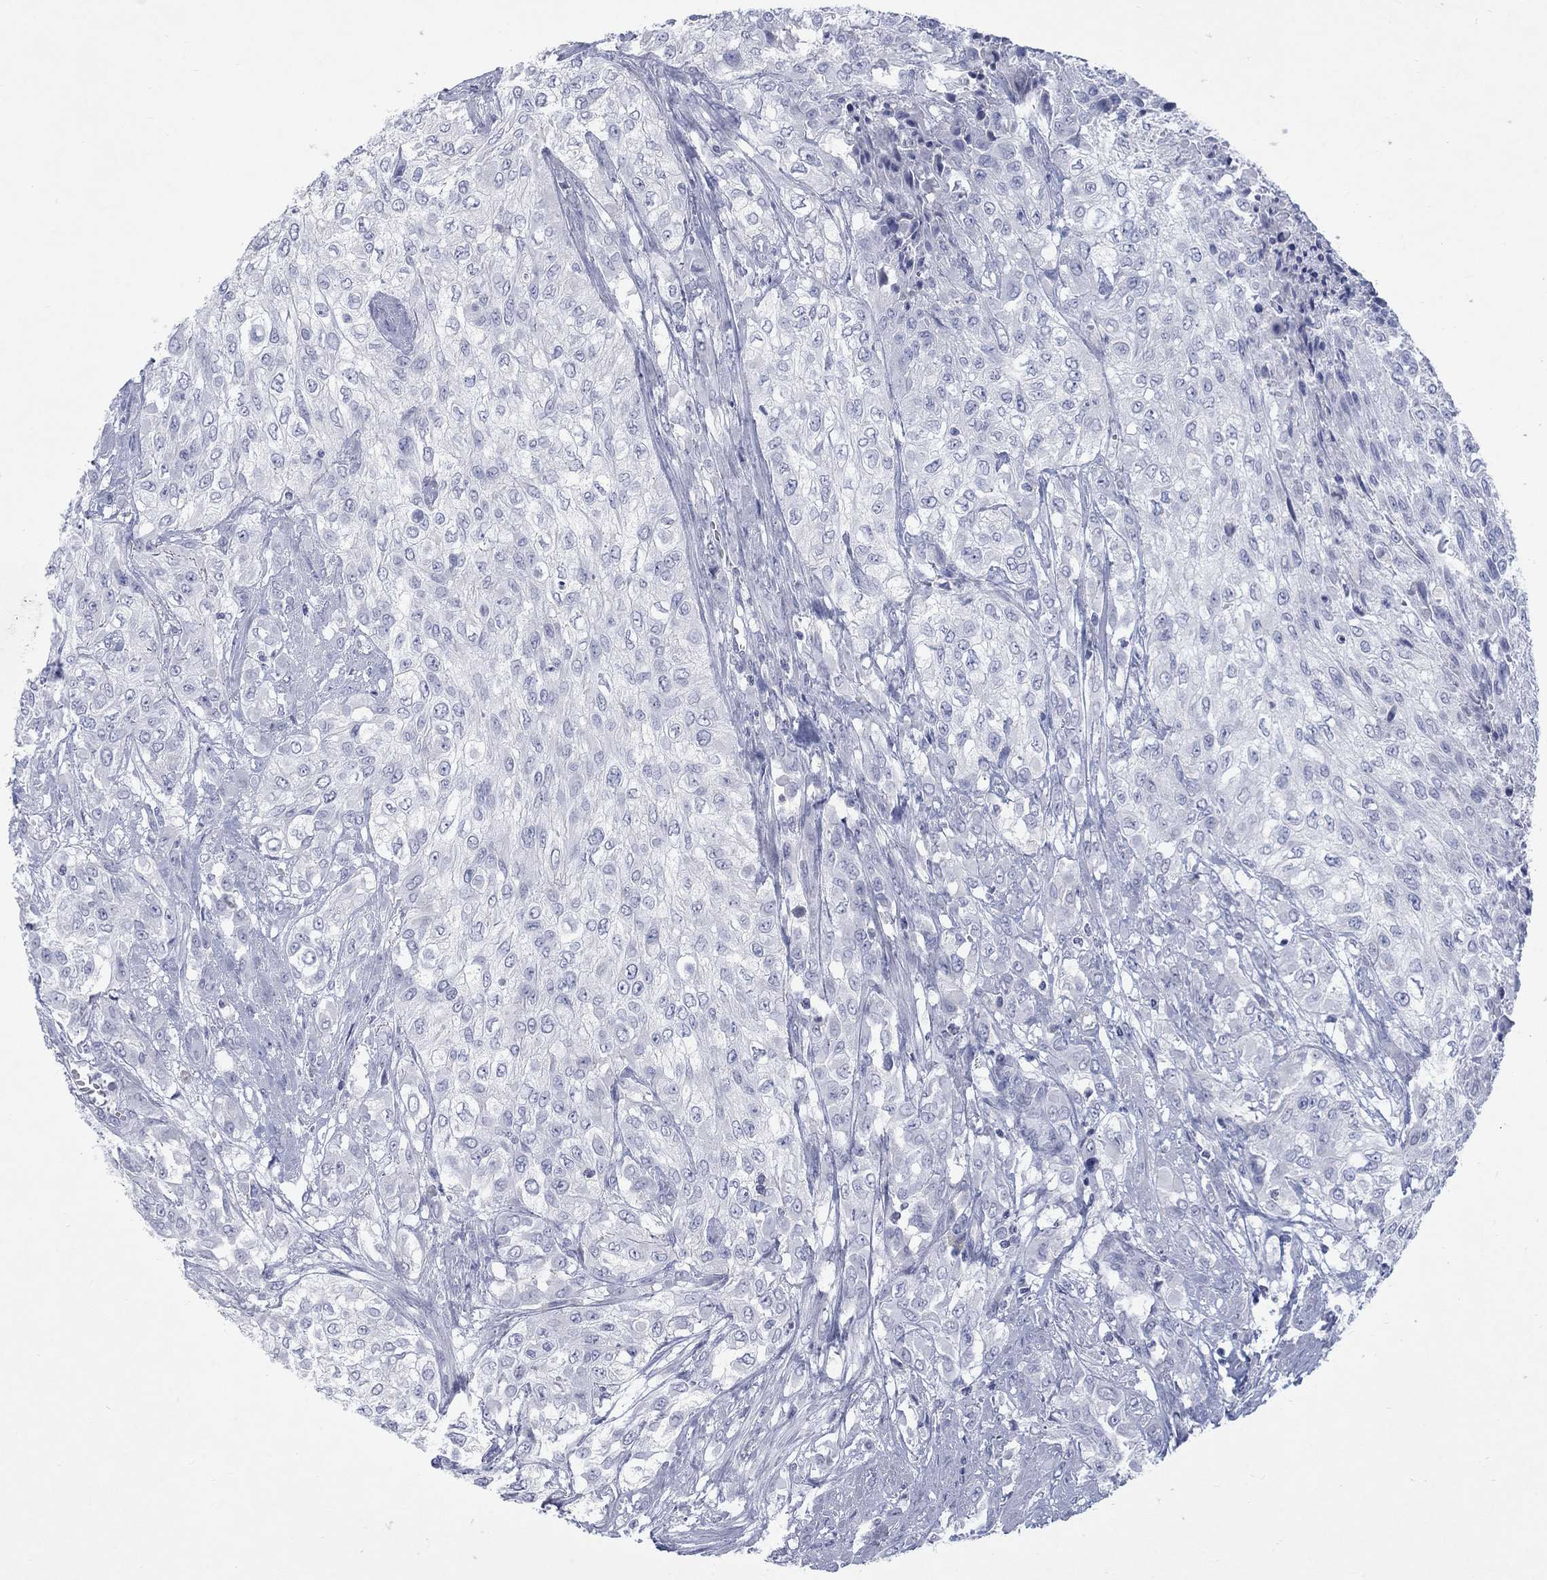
{"staining": {"intensity": "negative", "quantity": "none", "location": "none"}, "tissue": "urothelial cancer", "cell_type": "Tumor cells", "image_type": "cancer", "snomed": [{"axis": "morphology", "description": "Urothelial carcinoma, High grade"}, {"axis": "topography", "description": "Urinary bladder"}], "caption": "This image is of urothelial cancer stained with immunohistochemistry to label a protein in brown with the nuclei are counter-stained blue. There is no expression in tumor cells. The staining was performed using DAB to visualize the protein expression in brown, while the nuclei were stained in blue with hematoxylin (Magnification: 20x).", "gene": "RFTN2", "patient": {"sex": "male", "age": 57}}